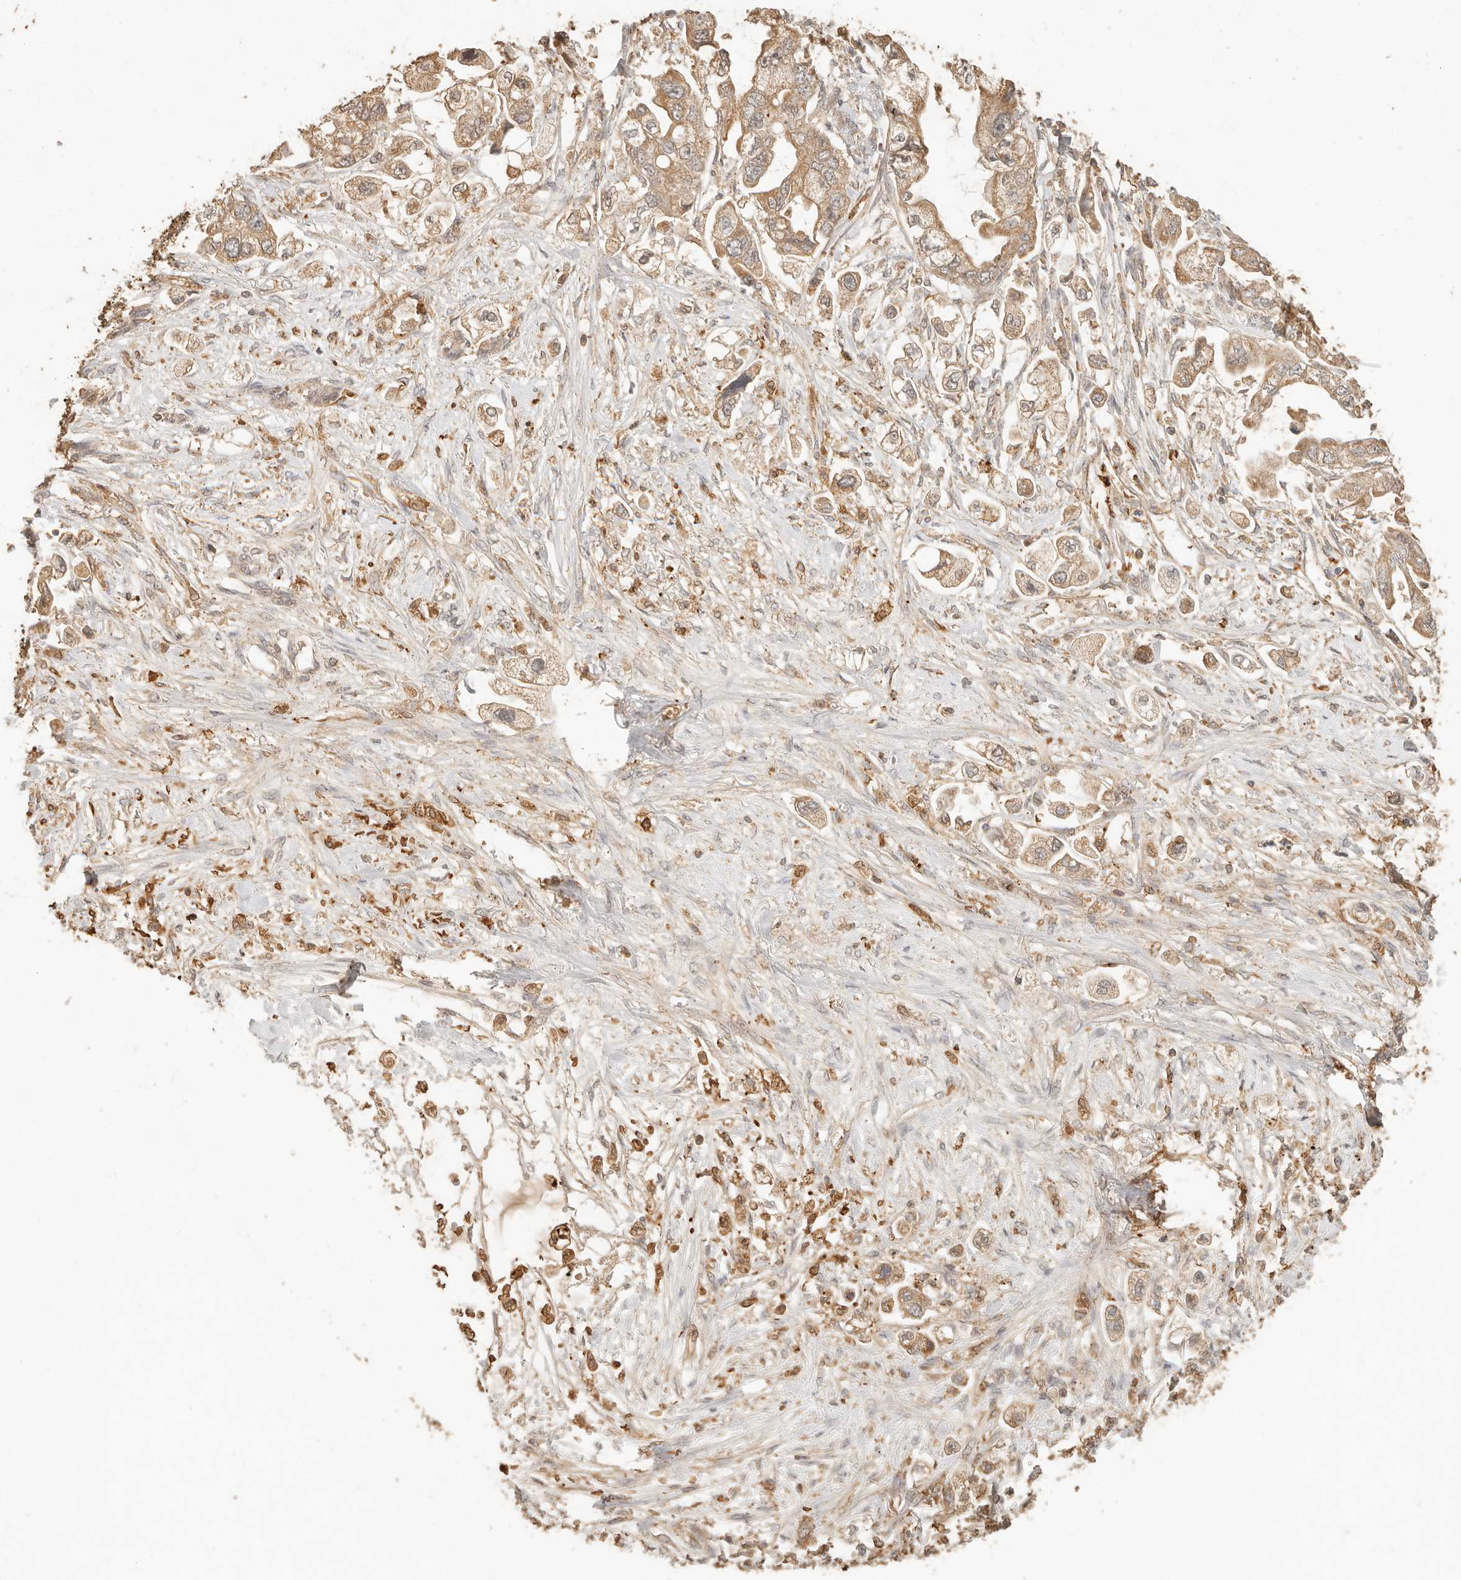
{"staining": {"intensity": "moderate", "quantity": ">75%", "location": "cytoplasmic/membranous"}, "tissue": "stomach cancer", "cell_type": "Tumor cells", "image_type": "cancer", "snomed": [{"axis": "morphology", "description": "Adenocarcinoma, NOS"}, {"axis": "topography", "description": "Stomach"}], "caption": "This histopathology image demonstrates immunohistochemistry staining of adenocarcinoma (stomach), with medium moderate cytoplasmic/membranous staining in about >75% of tumor cells.", "gene": "INTS11", "patient": {"sex": "male", "age": 62}}